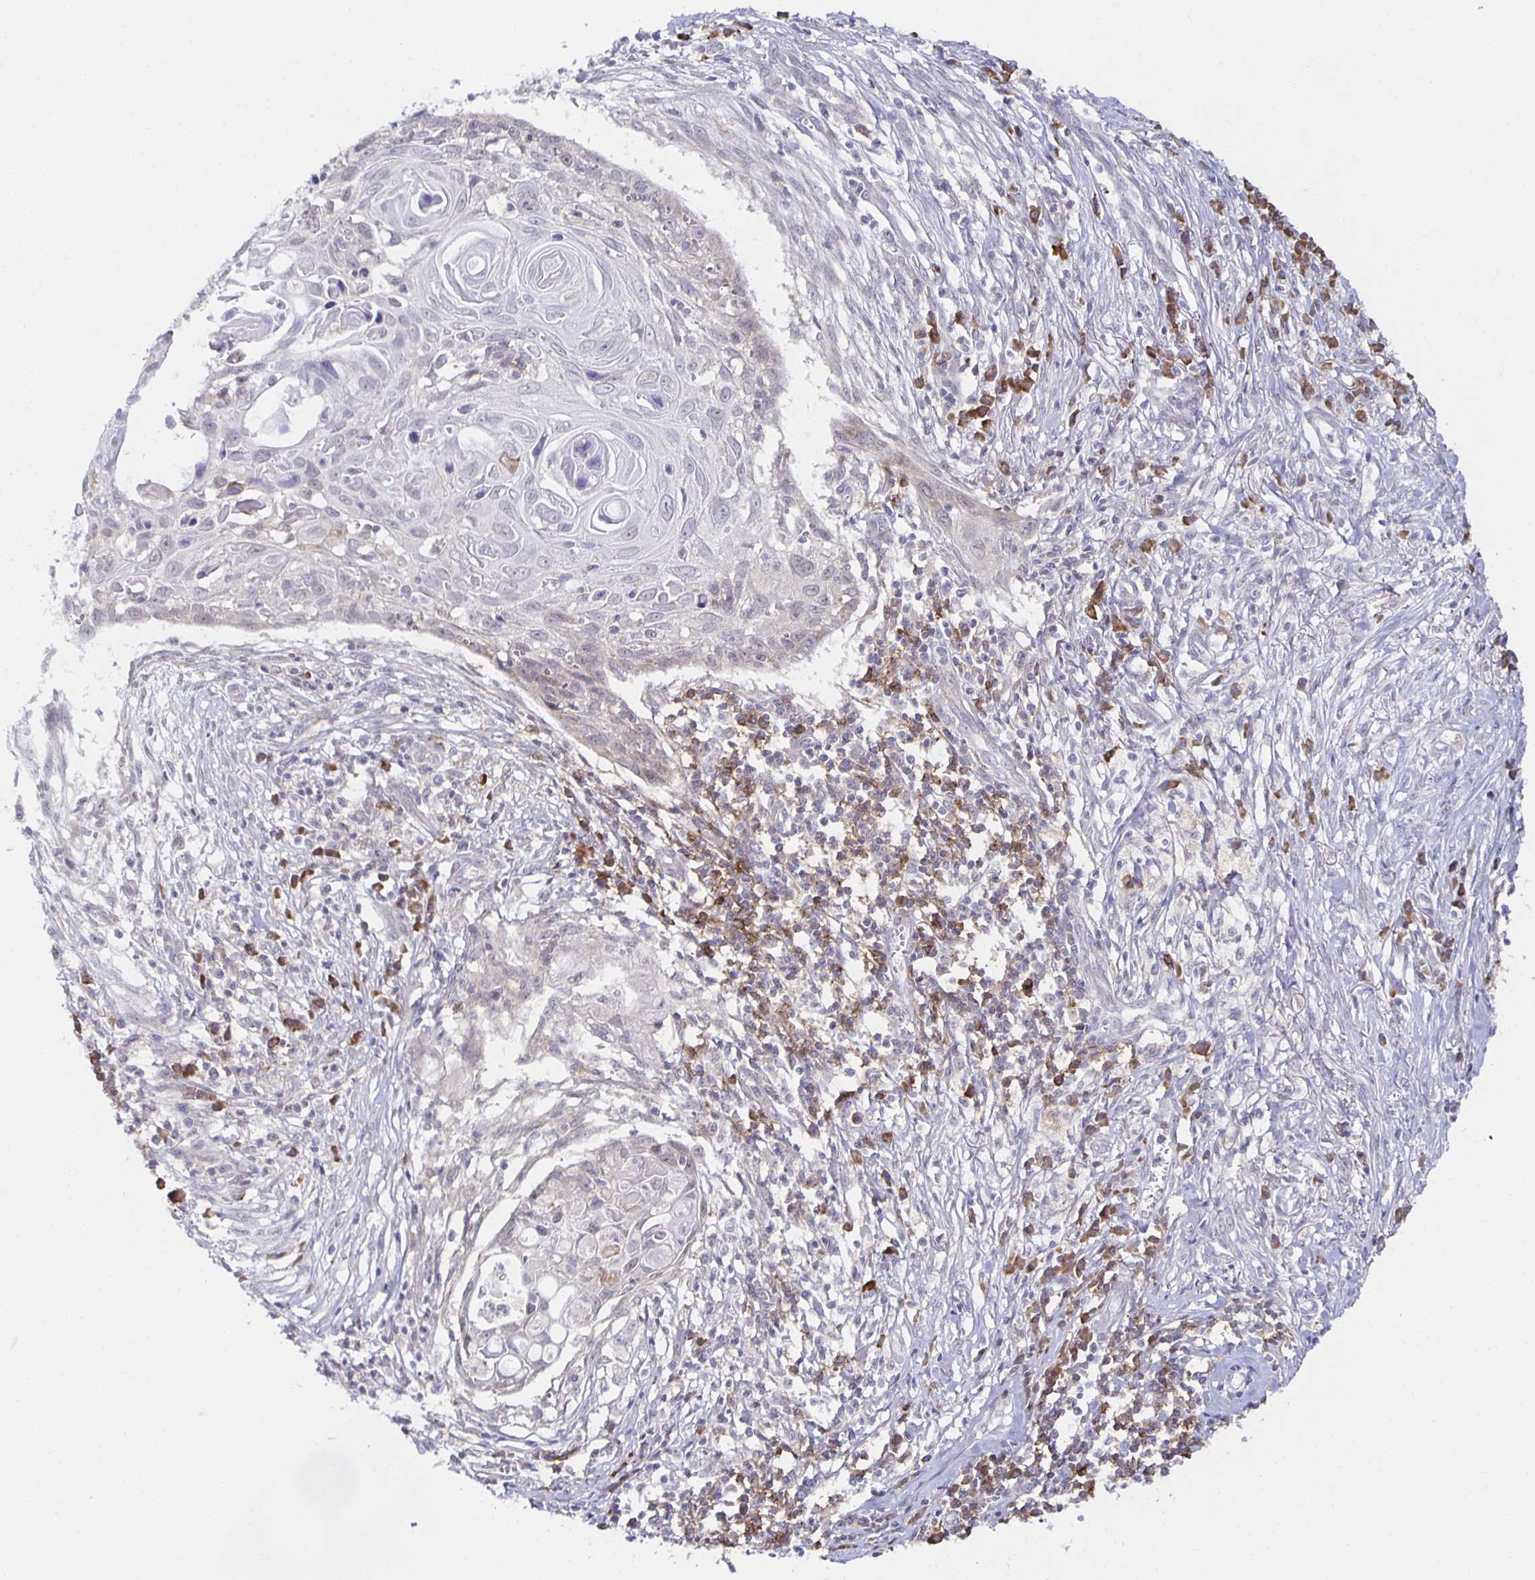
{"staining": {"intensity": "negative", "quantity": "none", "location": "none"}, "tissue": "skin cancer", "cell_type": "Tumor cells", "image_type": "cancer", "snomed": [{"axis": "morphology", "description": "Squamous cell carcinoma, NOS"}, {"axis": "topography", "description": "Skin"}, {"axis": "topography", "description": "Vulva"}], "caption": "DAB immunohistochemical staining of skin cancer reveals no significant positivity in tumor cells. (DAB IHC visualized using brightfield microscopy, high magnification).", "gene": "BAD", "patient": {"sex": "female", "age": 83}}